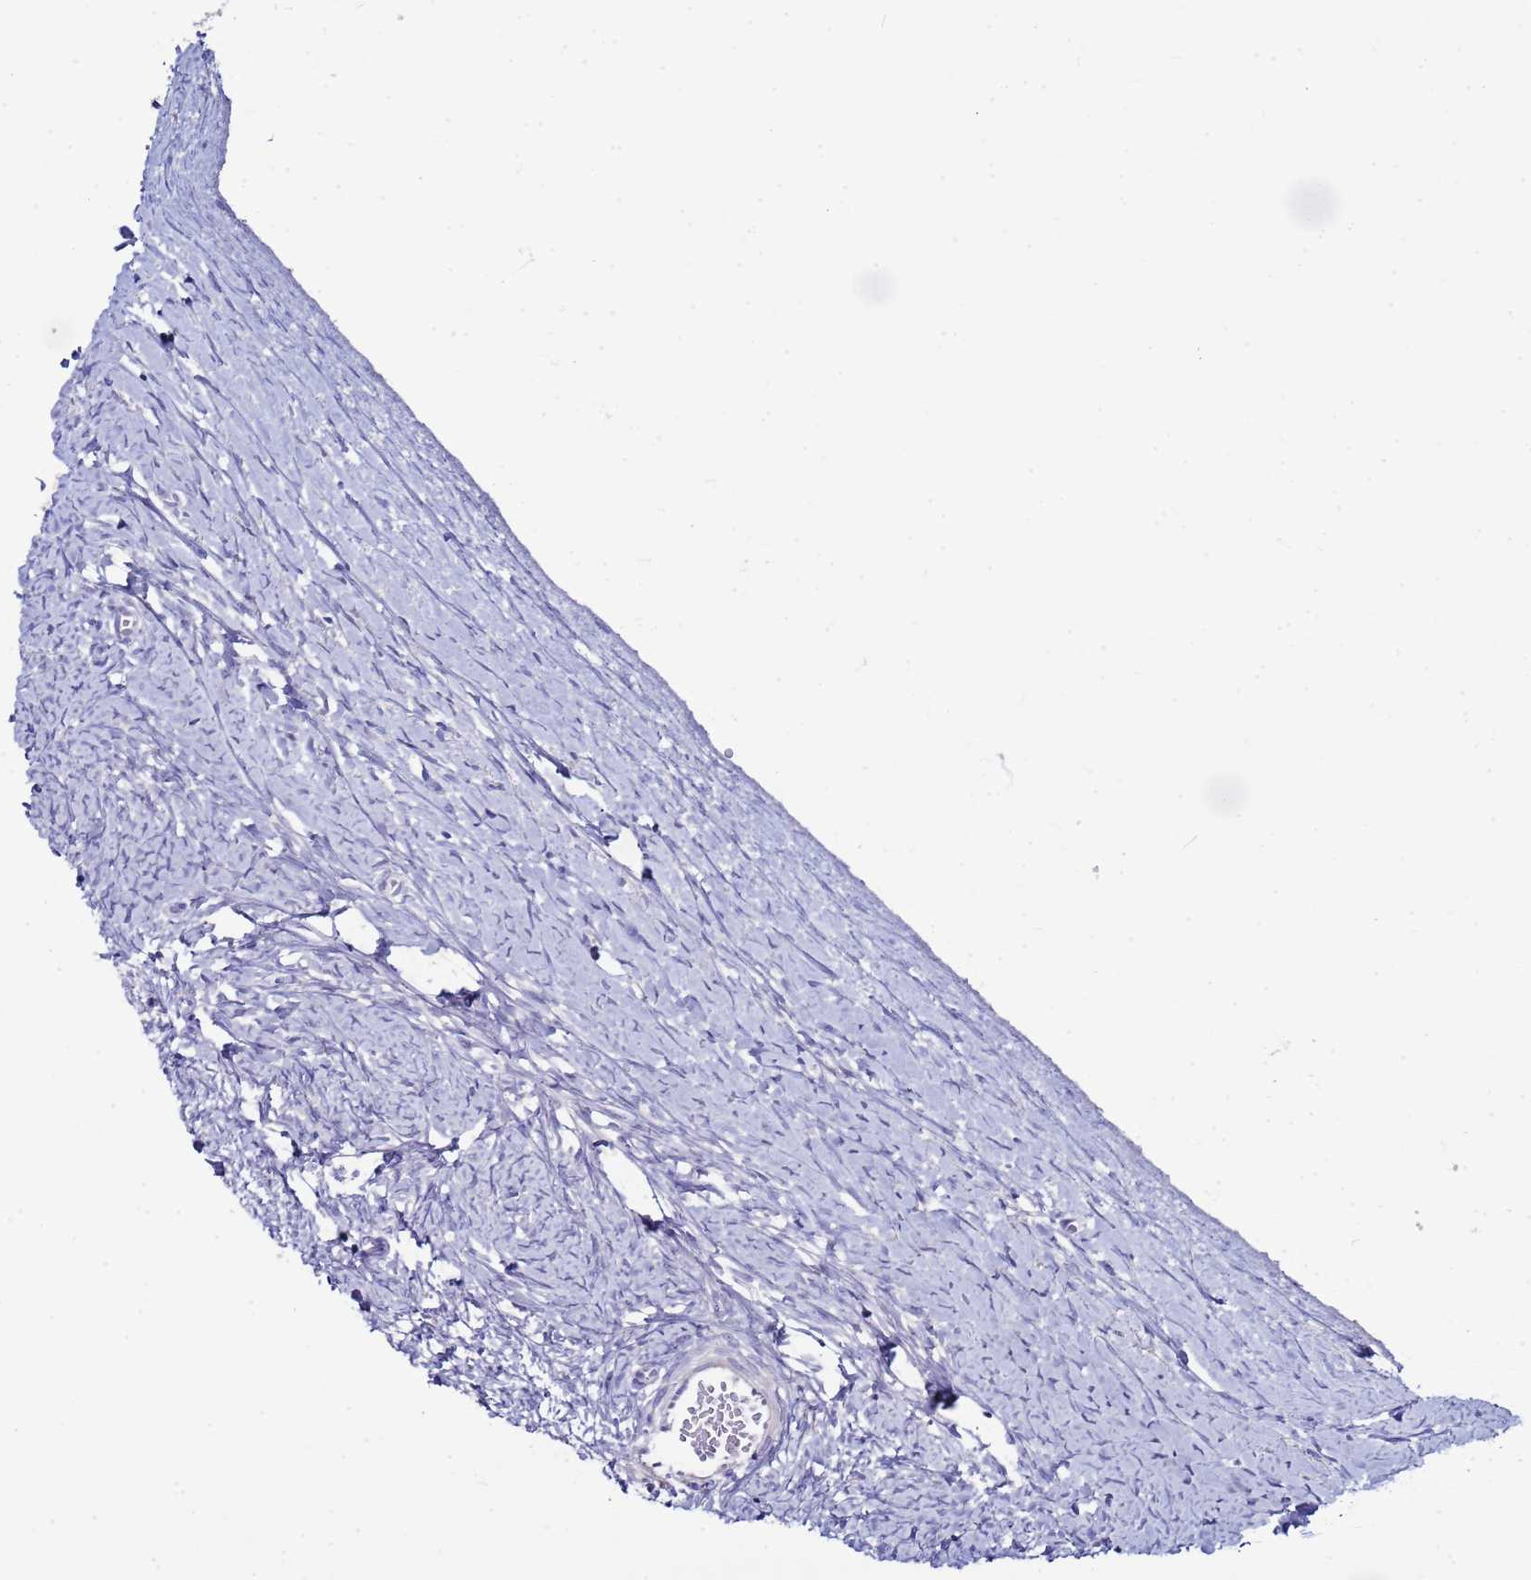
{"staining": {"intensity": "negative", "quantity": "none", "location": "none"}, "tissue": "ovary", "cell_type": "Ovarian stroma cells", "image_type": "normal", "snomed": [{"axis": "morphology", "description": "Normal tissue, NOS"}, {"axis": "morphology", "description": "Developmental malformation"}, {"axis": "topography", "description": "Ovary"}], "caption": "Ovarian stroma cells are negative for brown protein staining in benign ovary. Brightfield microscopy of IHC stained with DAB (3,3'-diaminobenzidine) (brown) and hematoxylin (blue), captured at high magnification.", "gene": "ENOSF1", "patient": {"sex": "female", "age": 39}}